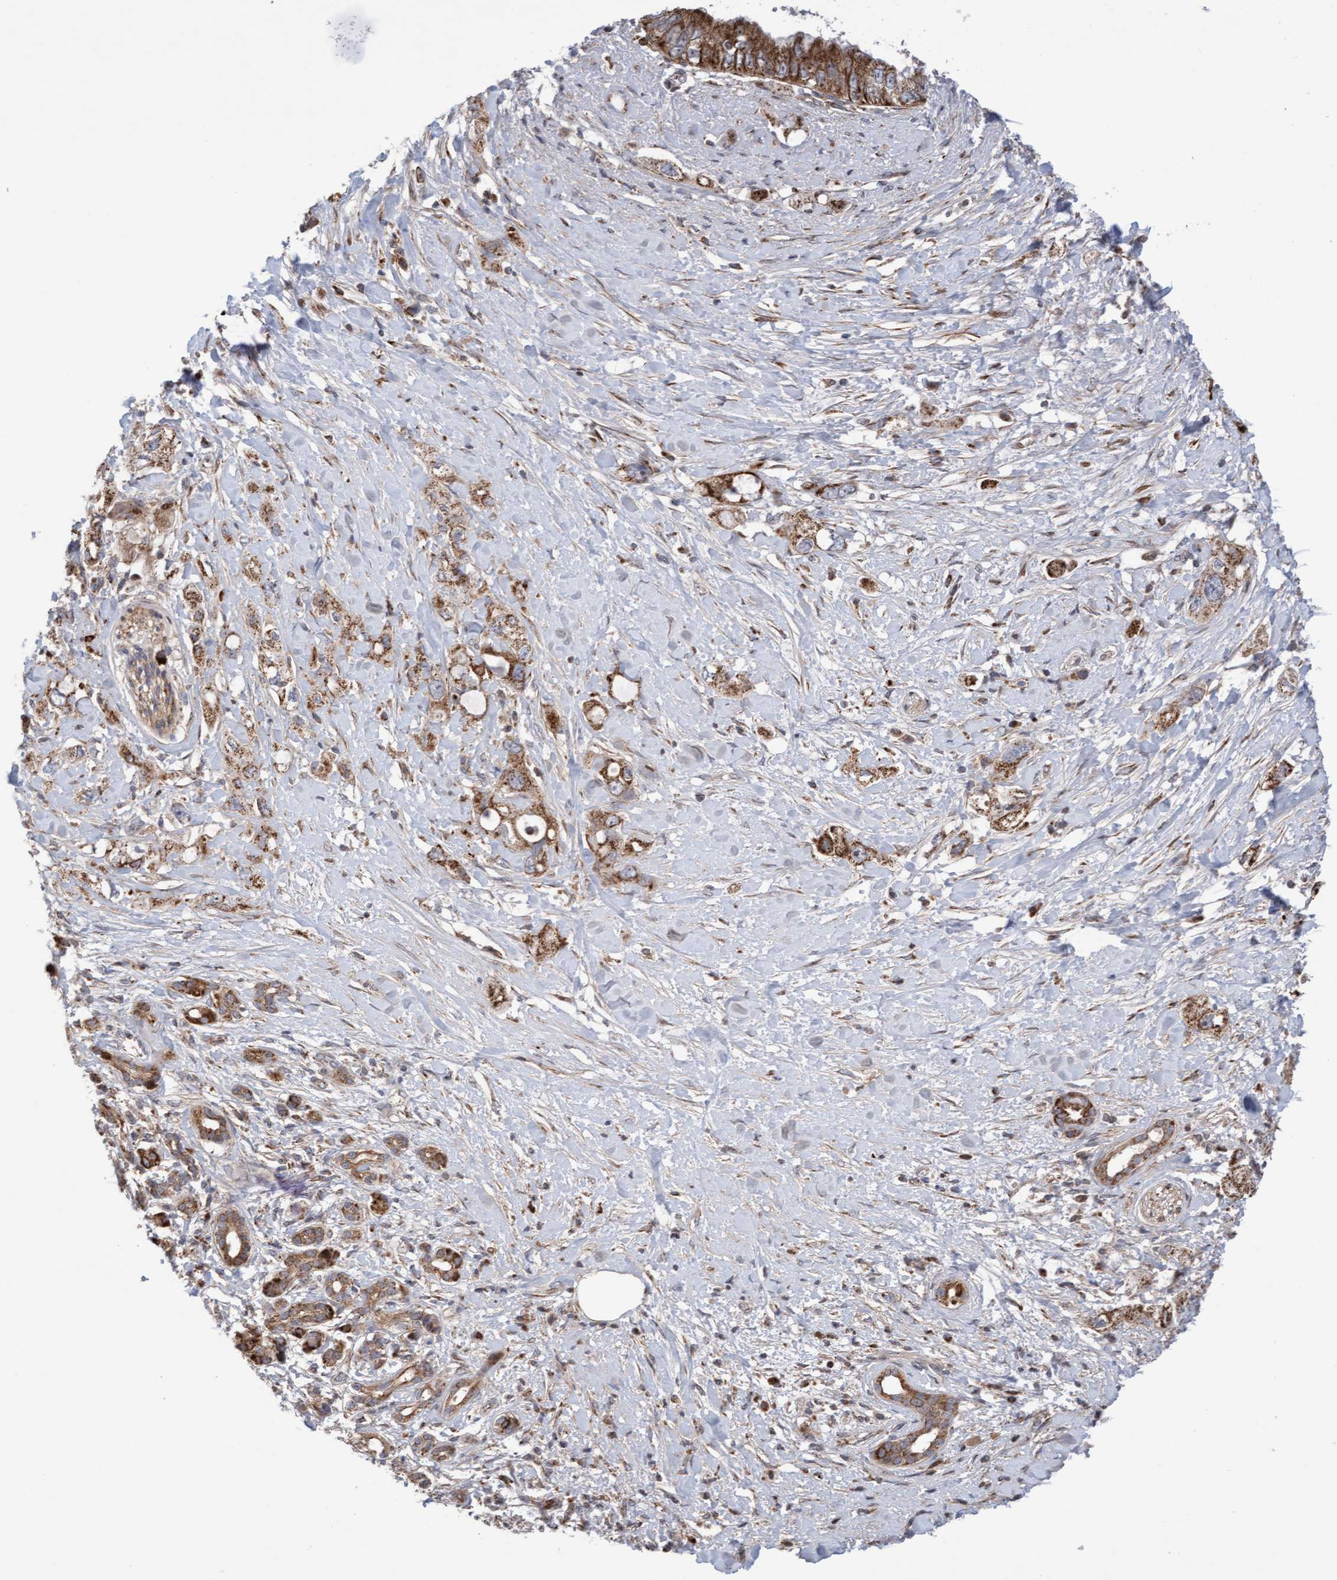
{"staining": {"intensity": "moderate", "quantity": ">75%", "location": "cytoplasmic/membranous"}, "tissue": "pancreatic cancer", "cell_type": "Tumor cells", "image_type": "cancer", "snomed": [{"axis": "morphology", "description": "Adenocarcinoma, NOS"}, {"axis": "topography", "description": "Pancreas"}], "caption": "Tumor cells exhibit medium levels of moderate cytoplasmic/membranous positivity in about >75% of cells in pancreatic cancer. (DAB IHC with brightfield microscopy, high magnification).", "gene": "PECR", "patient": {"sex": "female", "age": 56}}